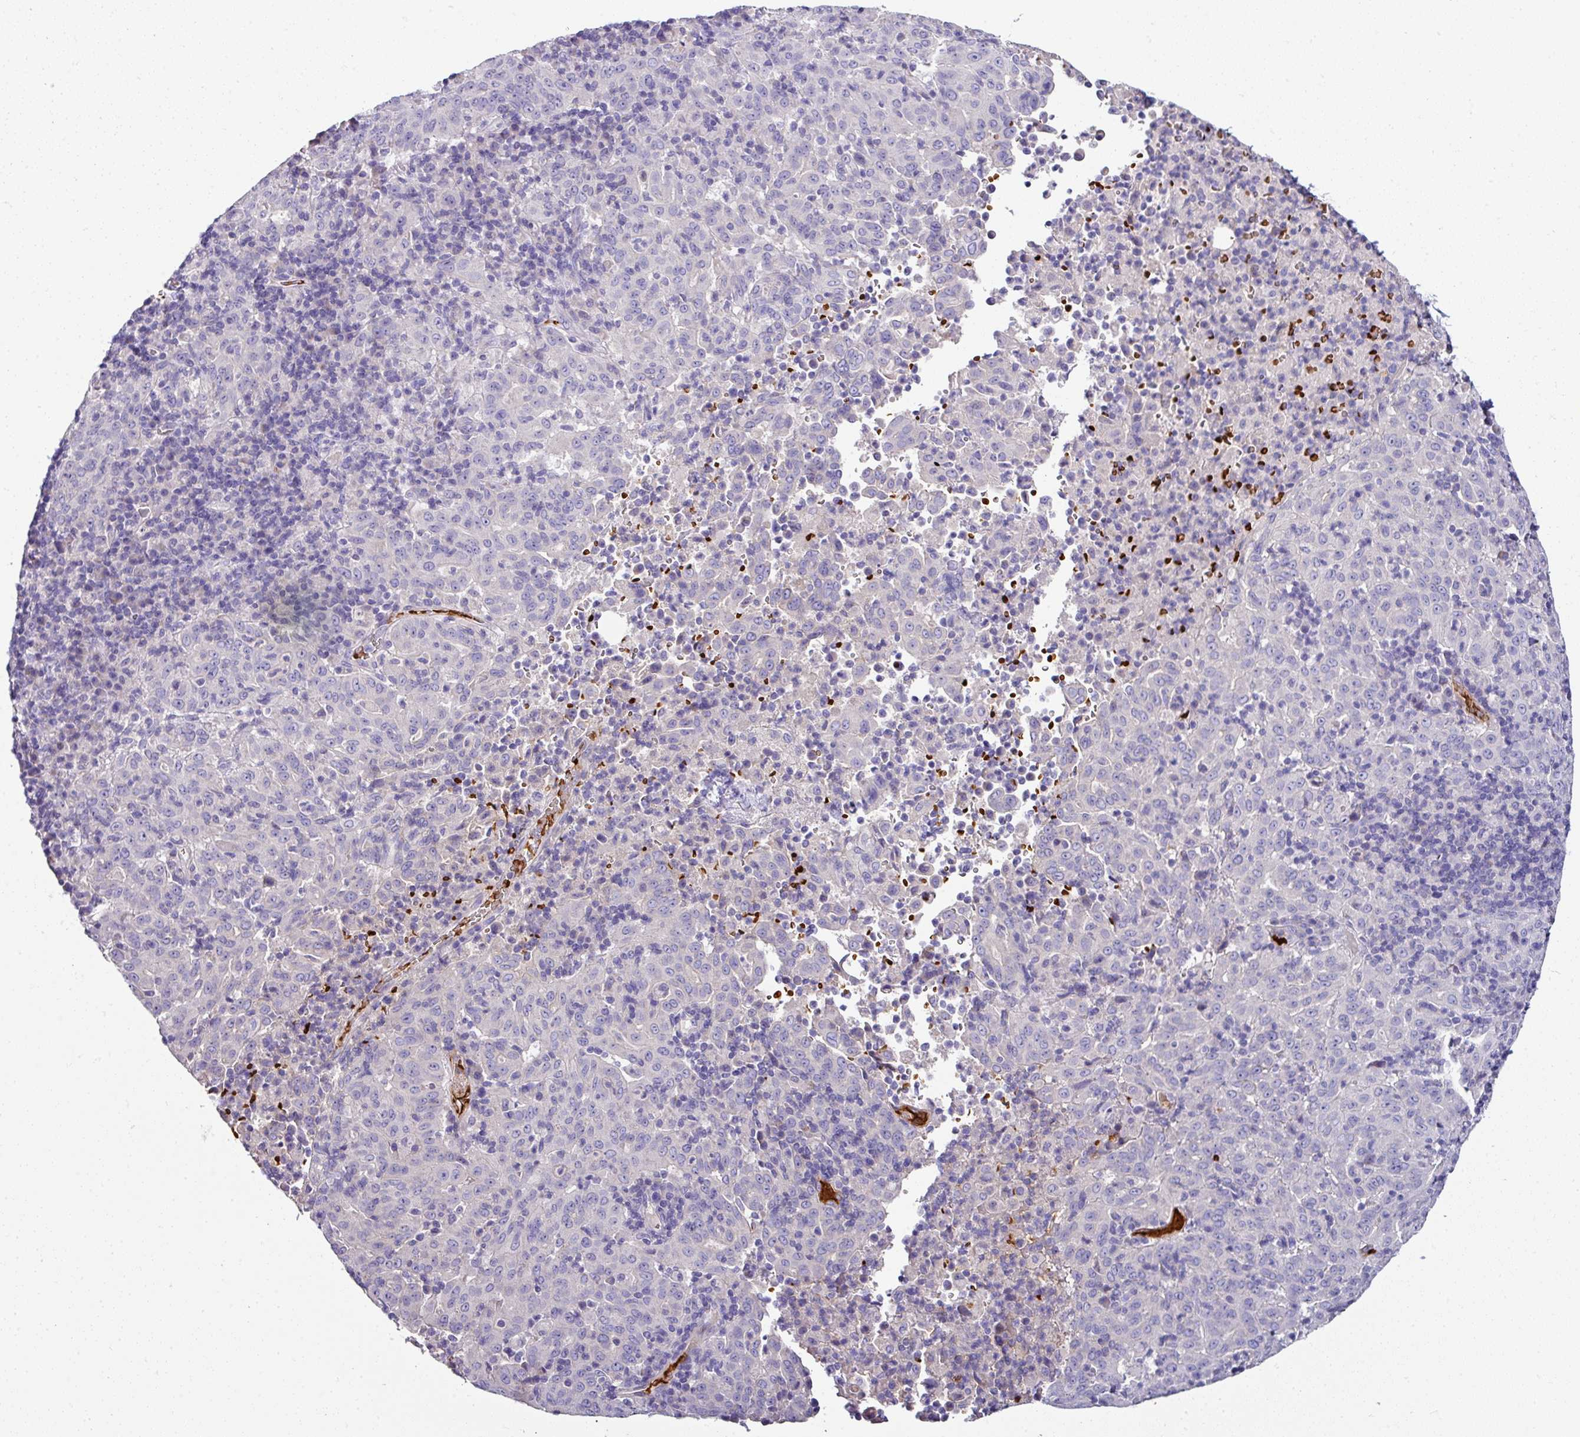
{"staining": {"intensity": "negative", "quantity": "none", "location": "none"}, "tissue": "pancreatic cancer", "cell_type": "Tumor cells", "image_type": "cancer", "snomed": [{"axis": "morphology", "description": "Adenocarcinoma, NOS"}, {"axis": "topography", "description": "Pancreas"}], "caption": "Immunohistochemistry (IHC) histopathology image of human pancreatic cancer (adenocarcinoma) stained for a protein (brown), which exhibits no expression in tumor cells. (DAB (3,3'-diaminobenzidine) IHC, high magnification).", "gene": "NAPSA", "patient": {"sex": "male", "age": 63}}